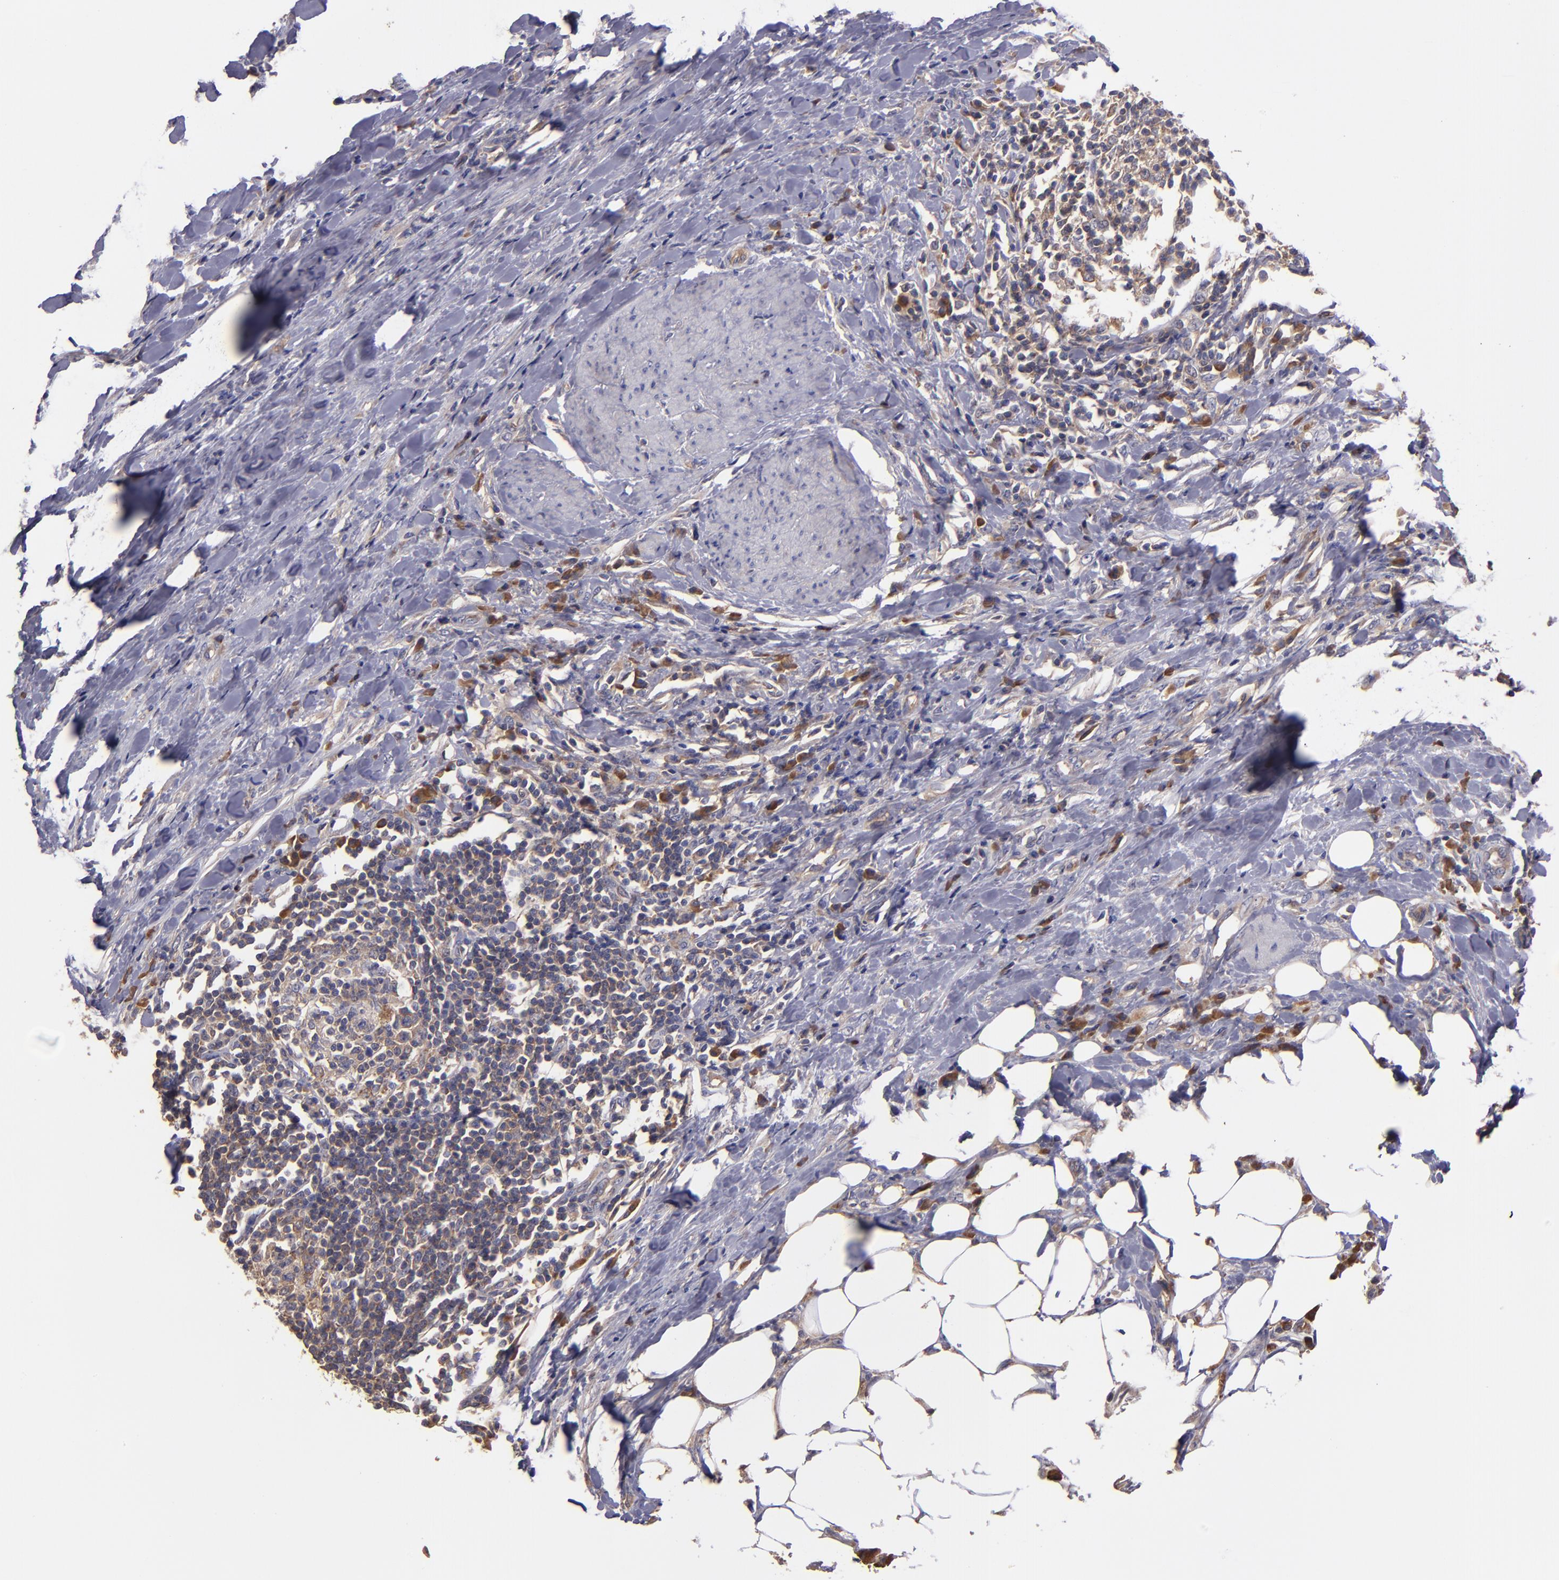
{"staining": {"intensity": "moderate", "quantity": "25%-75%", "location": "cytoplasmic/membranous"}, "tissue": "urothelial cancer", "cell_type": "Tumor cells", "image_type": "cancer", "snomed": [{"axis": "morphology", "description": "Urothelial carcinoma, High grade"}, {"axis": "topography", "description": "Urinary bladder"}], "caption": "Tumor cells reveal medium levels of moderate cytoplasmic/membranous staining in approximately 25%-75% of cells in urothelial carcinoma (high-grade).", "gene": "CARS1", "patient": {"sex": "male", "age": 61}}